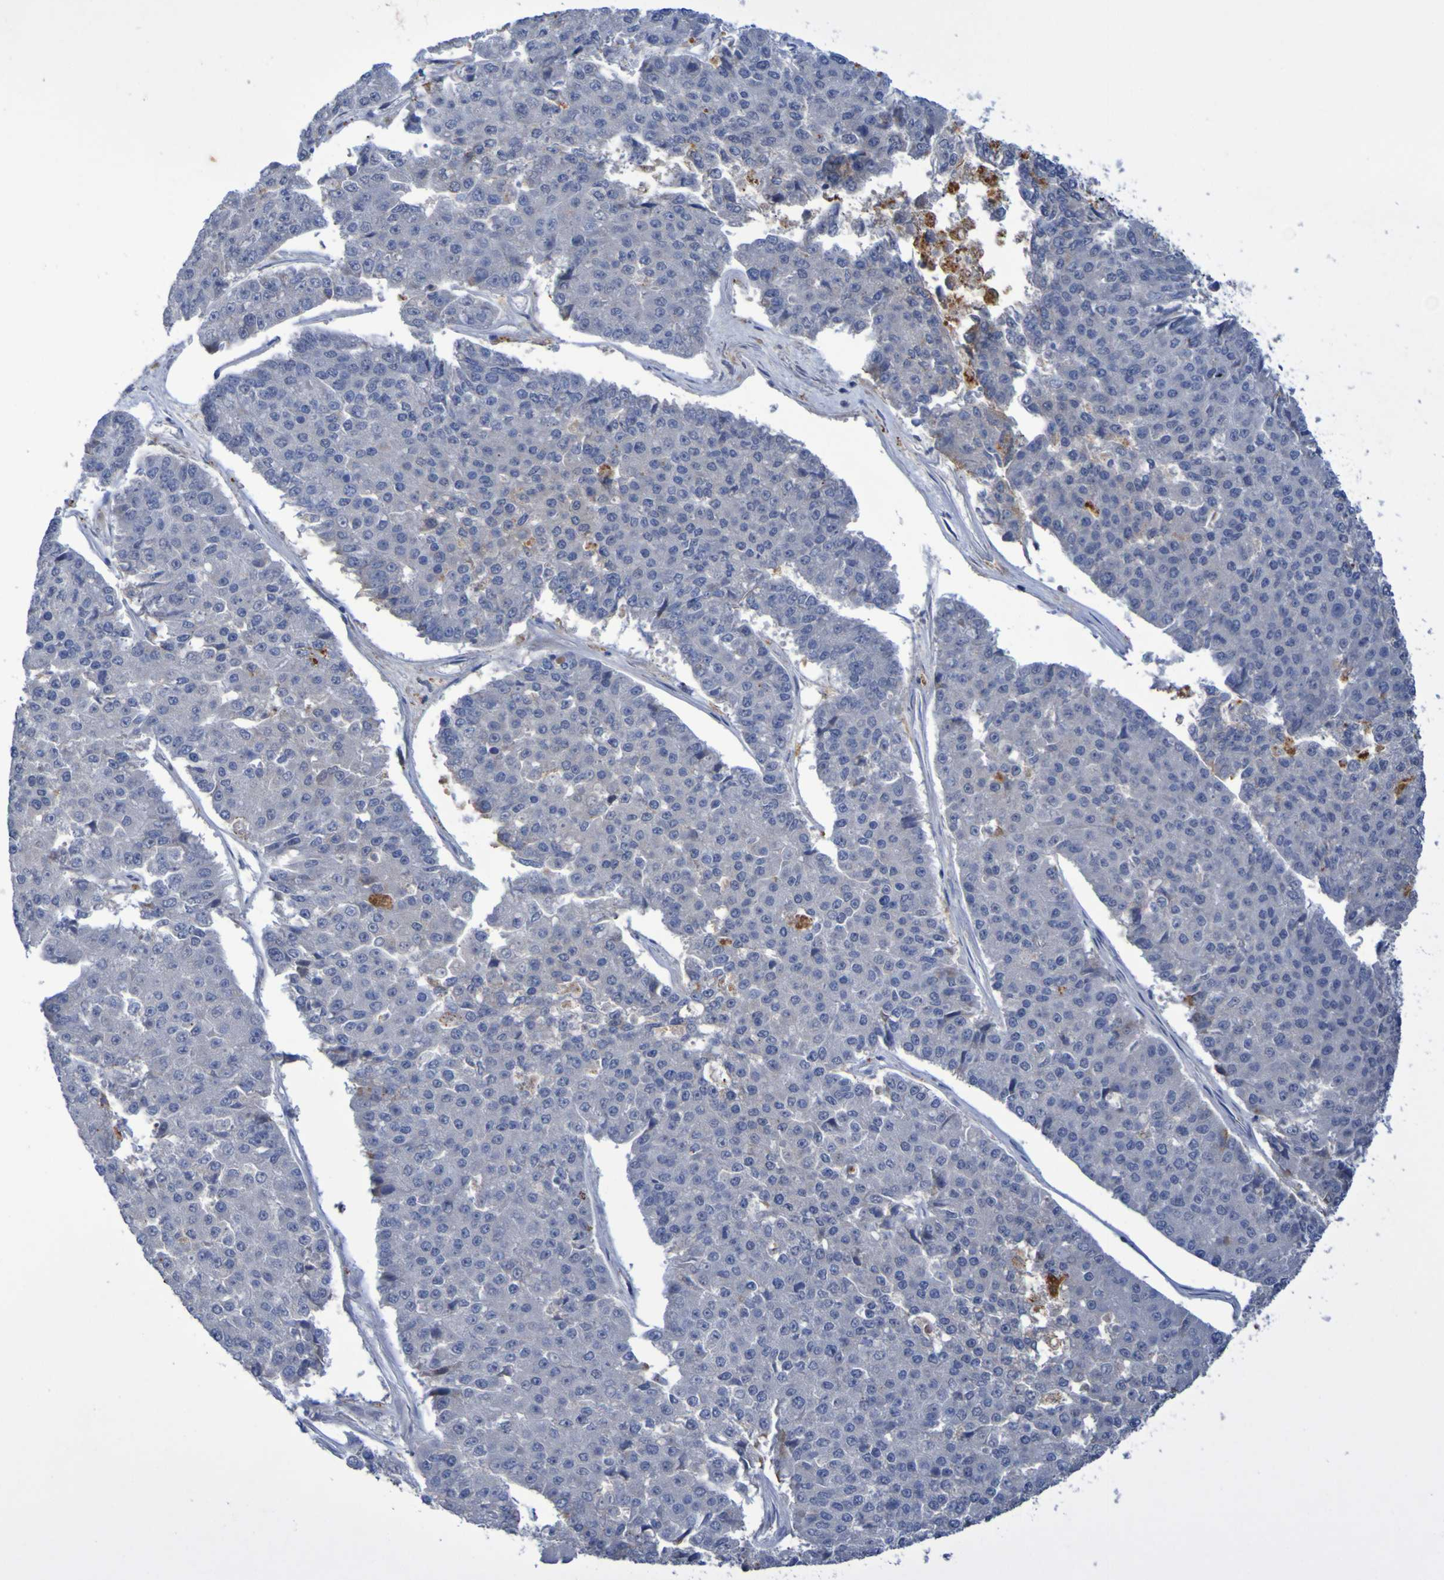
{"staining": {"intensity": "negative", "quantity": "none", "location": "none"}, "tissue": "pancreatic cancer", "cell_type": "Tumor cells", "image_type": "cancer", "snomed": [{"axis": "morphology", "description": "Adenocarcinoma, NOS"}, {"axis": "topography", "description": "Pancreas"}], "caption": "Tumor cells show no significant protein expression in adenocarcinoma (pancreatic).", "gene": "FBP2", "patient": {"sex": "male", "age": 50}}